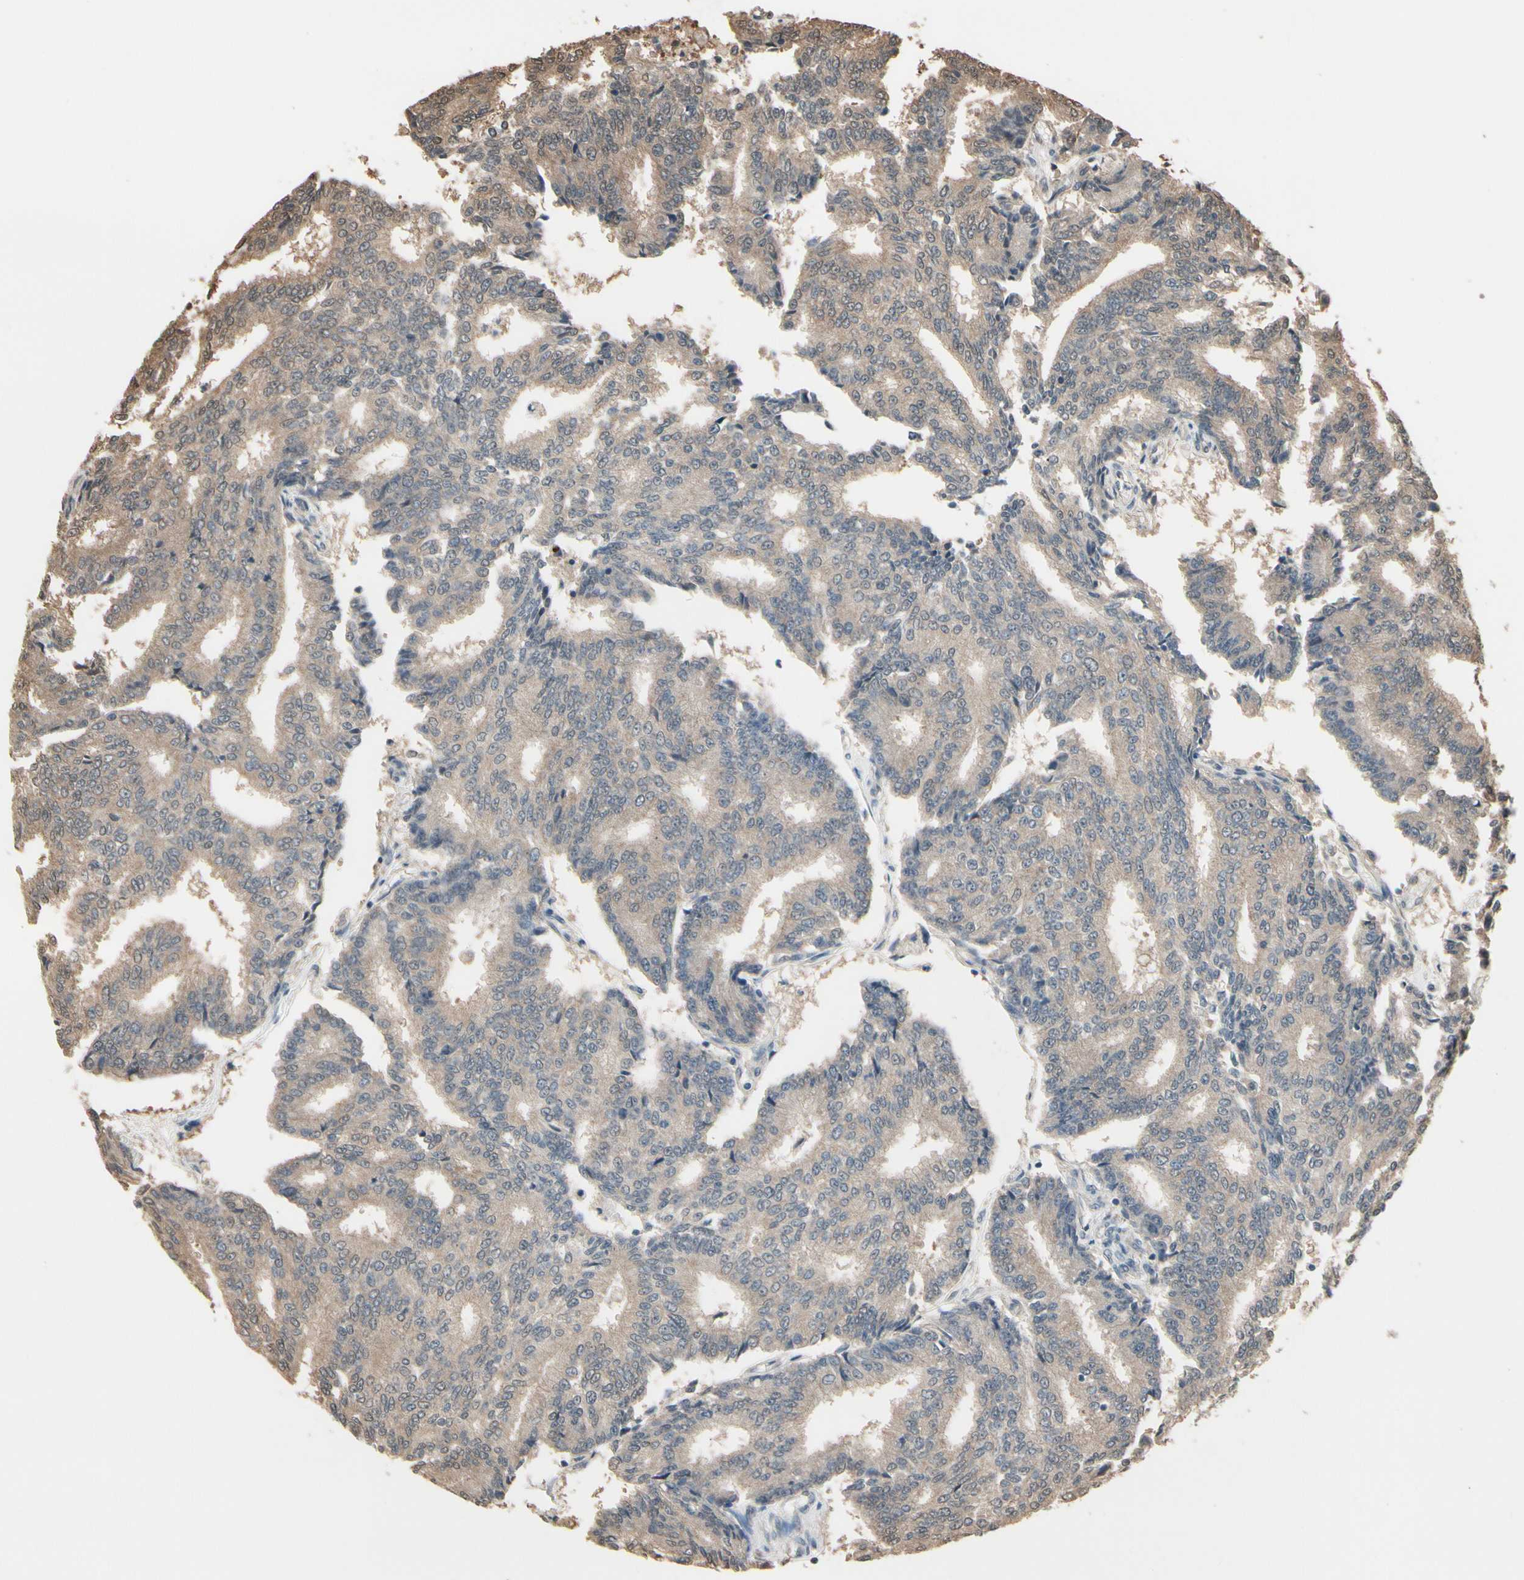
{"staining": {"intensity": "moderate", "quantity": ">75%", "location": "cytoplasmic/membranous"}, "tissue": "prostate cancer", "cell_type": "Tumor cells", "image_type": "cancer", "snomed": [{"axis": "morphology", "description": "Adenocarcinoma, High grade"}, {"axis": "topography", "description": "Prostate"}], "caption": "Human adenocarcinoma (high-grade) (prostate) stained with a protein marker reveals moderate staining in tumor cells.", "gene": "PNPLA7", "patient": {"sex": "male", "age": 55}}